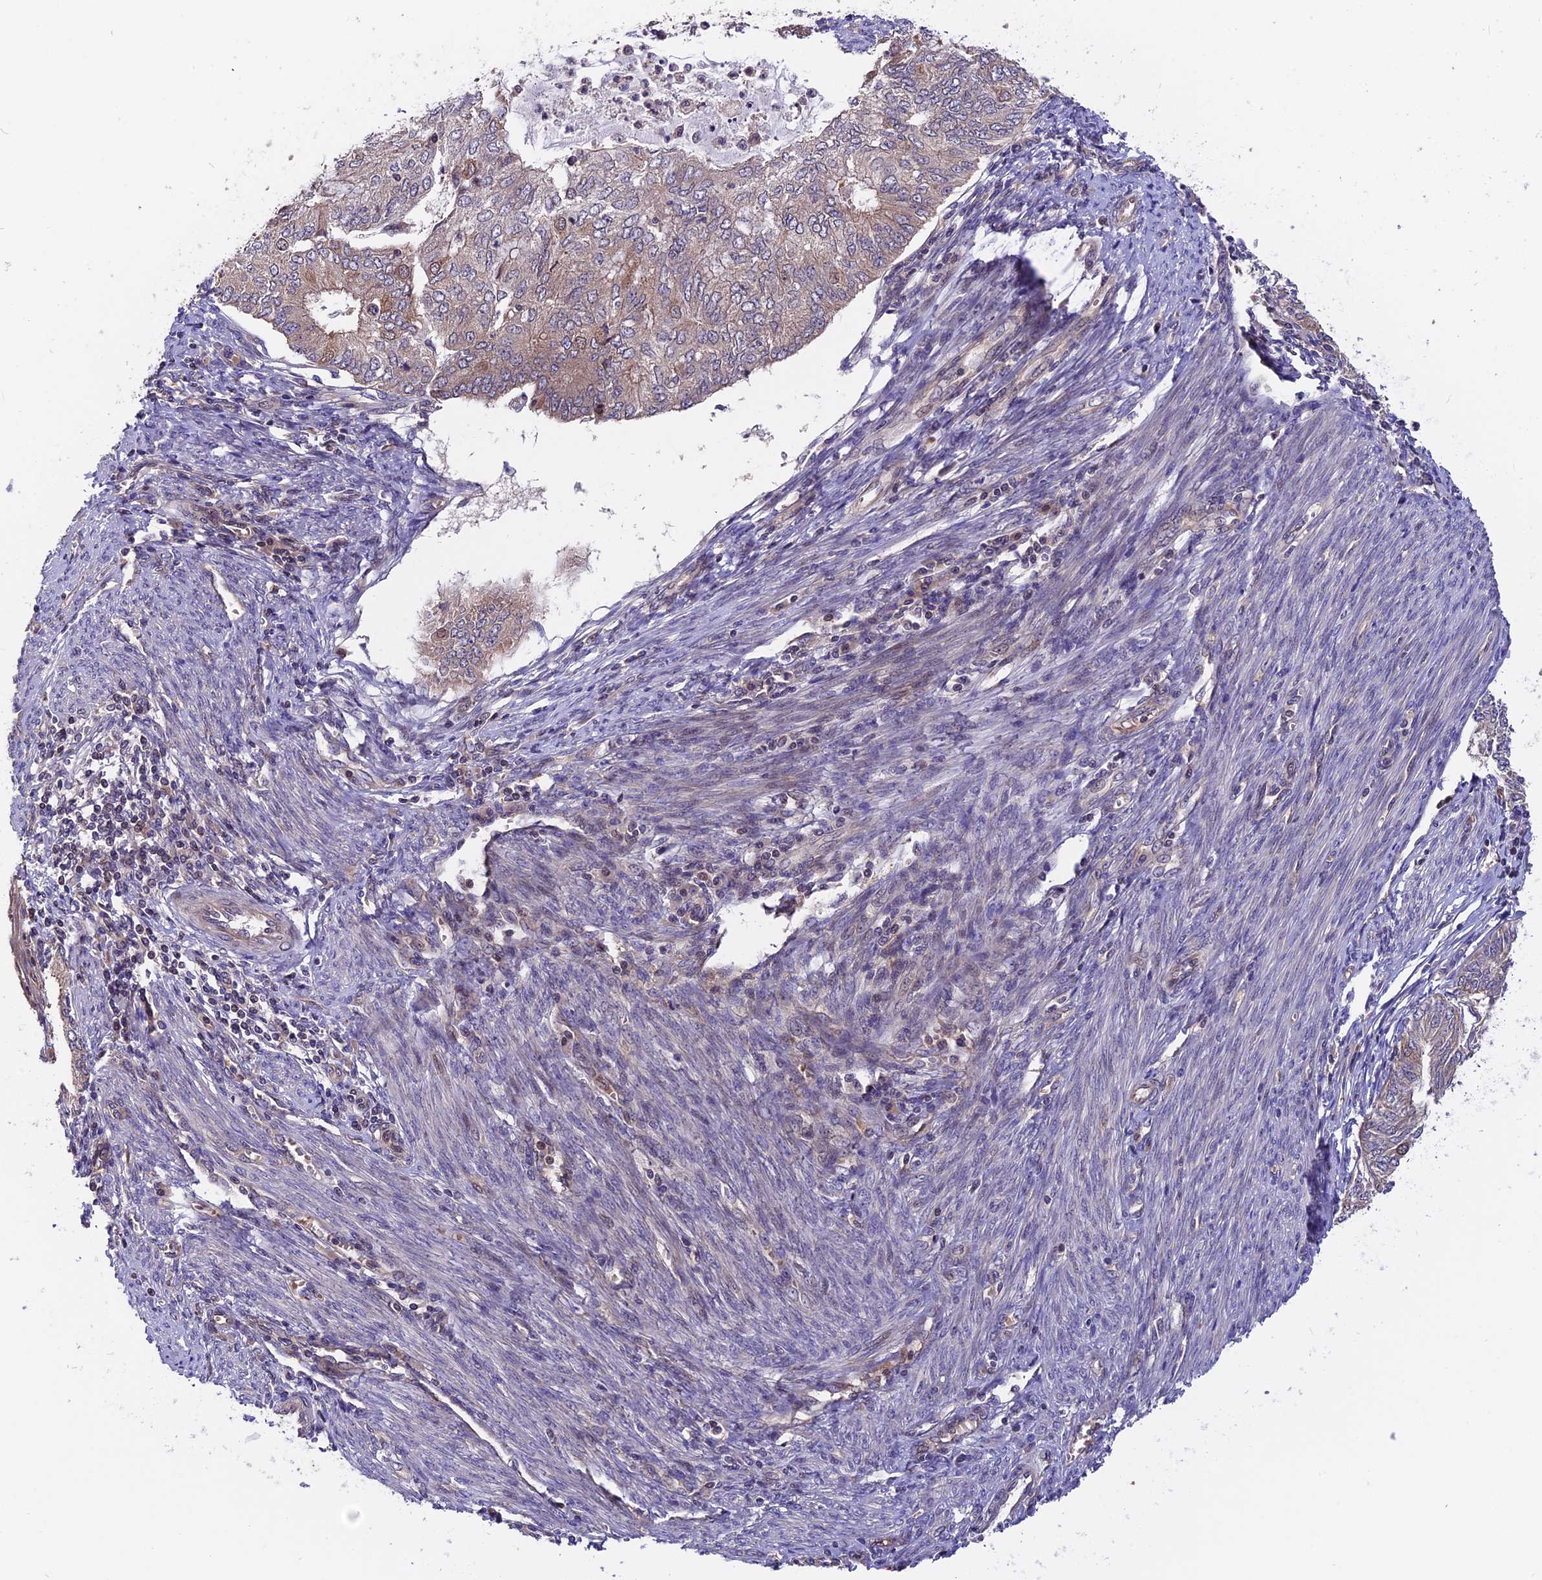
{"staining": {"intensity": "weak", "quantity": "<25%", "location": "cytoplasmic/membranous"}, "tissue": "endometrial cancer", "cell_type": "Tumor cells", "image_type": "cancer", "snomed": [{"axis": "morphology", "description": "Adenocarcinoma, NOS"}, {"axis": "topography", "description": "Endometrium"}], "caption": "The photomicrograph shows no staining of tumor cells in endometrial cancer.", "gene": "TRMT1", "patient": {"sex": "female", "age": 68}}